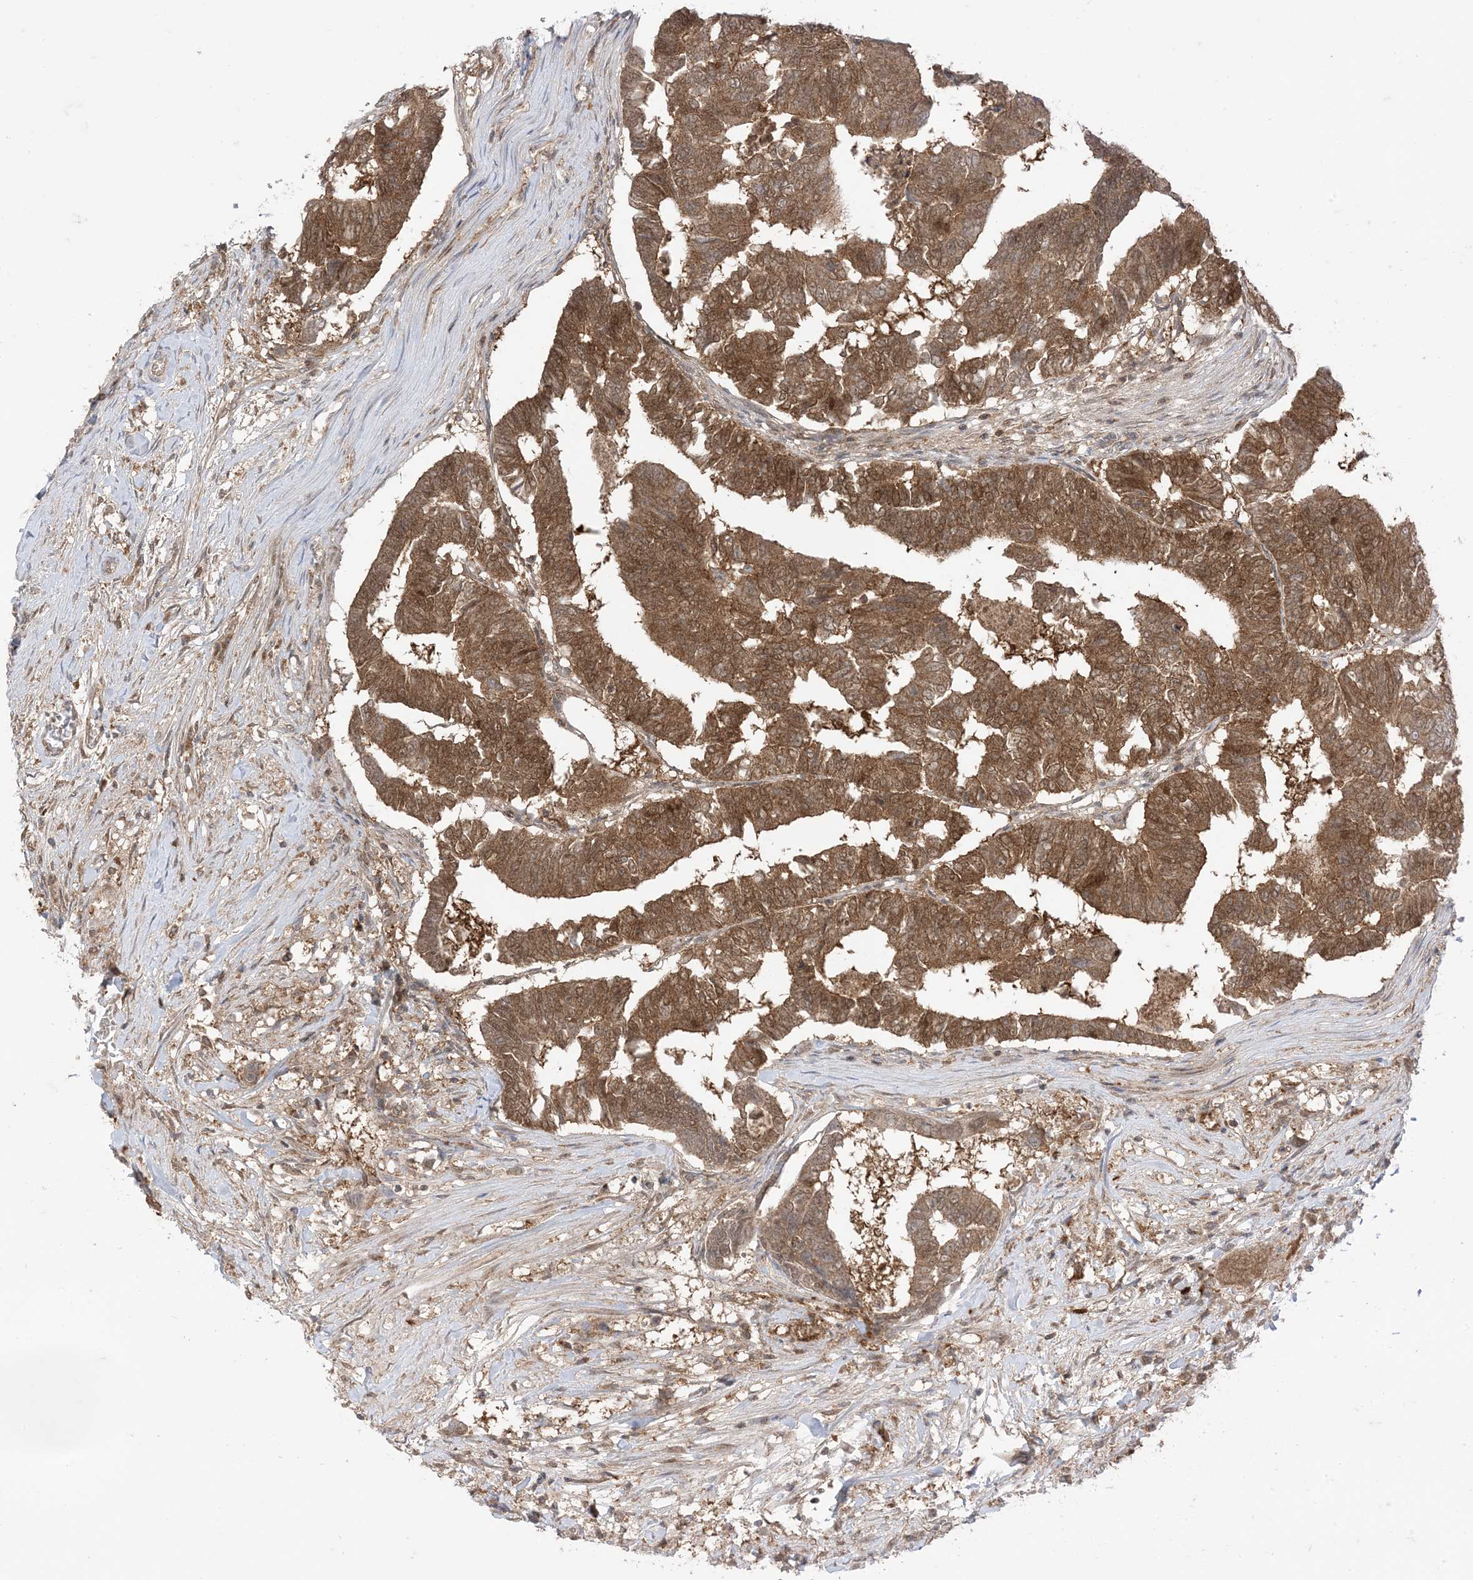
{"staining": {"intensity": "moderate", "quantity": ">75%", "location": "cytoplasmic/membranous"}, "tissue": "colorectal cancer", "cell_type": "Tumor cells", "image_type": "cancer", "snomed": [{"axis": "morphology", "description": "Adenocarcinoma, NOS"}, {"axis": "topography", "description": "Rectum"}], "caption": "High-magnification brightfield microscopy of colorectal cancer stained with DAB (3,3'-diaminobenzidine) (brown) and counterstained with hematoxylin (blue). tumor cells exhibit moderate cytoplasmic/membranous positivity is present in approximately>75% of cells.", "gene": "PTPA", "patient": {"sex": "female", "age": 65}}